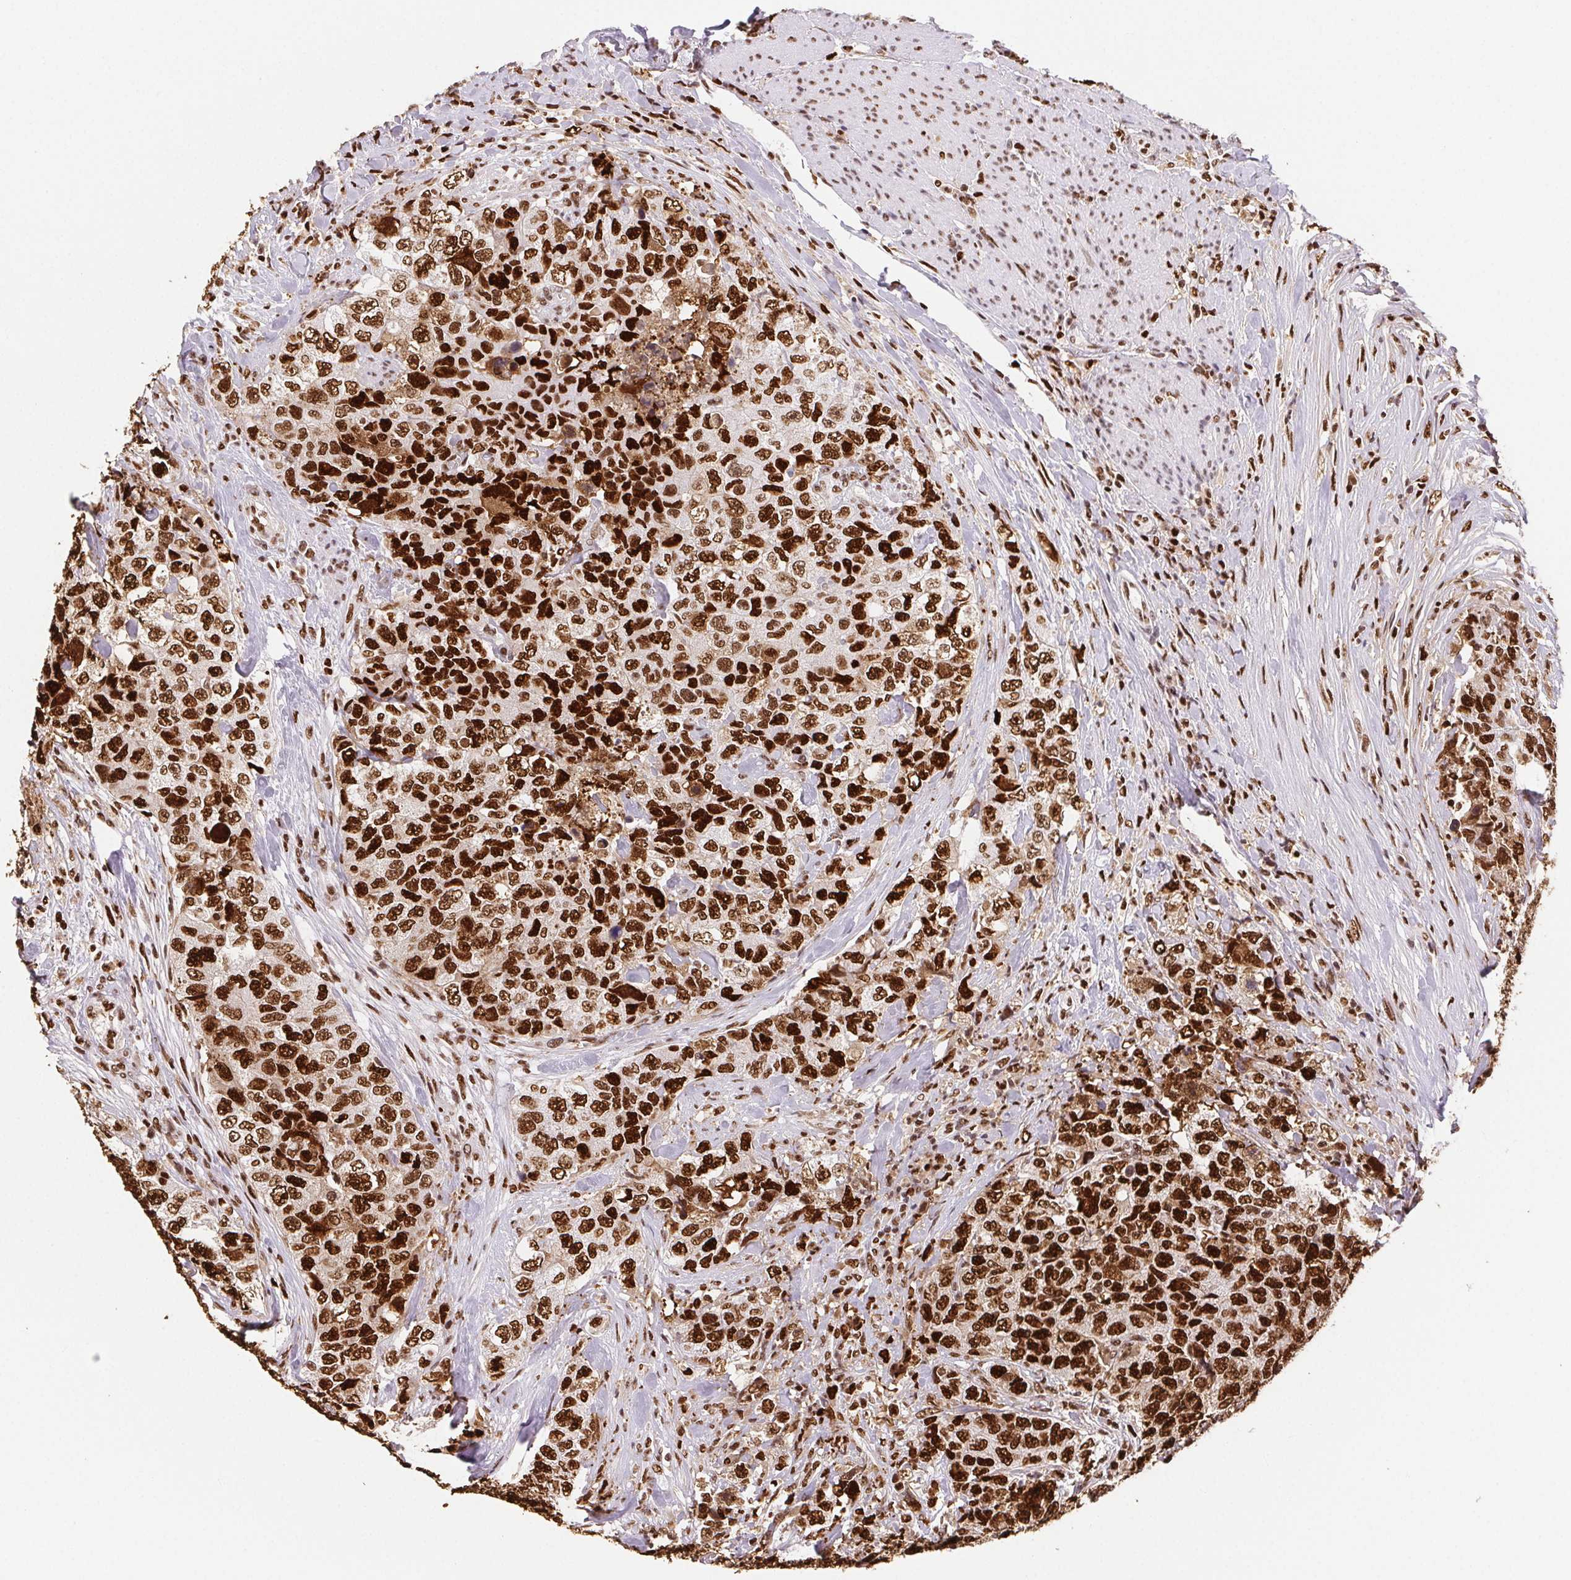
{"staining": {"intensity": "strong", "quantity": ">75%", "location": "nuclear"}, "tissue": "urothelial cancer", "cell_type": "Tumor cells", "image_type": "cancer", "snomed": [{"axis": "morphology", "description": "Urothelial carcinoma, High grade"}, {"axis": "topography", "description": "Urinary bladder"}], "caption": "A histopathology image showing strong nuclear expression in approximately >75% of tumor cells in urothelial carcinoma (high-grade), as visualized by brown immunohistochemical staining.", "gene": "SET", "patient": {"sex": "female", "age": 78}}